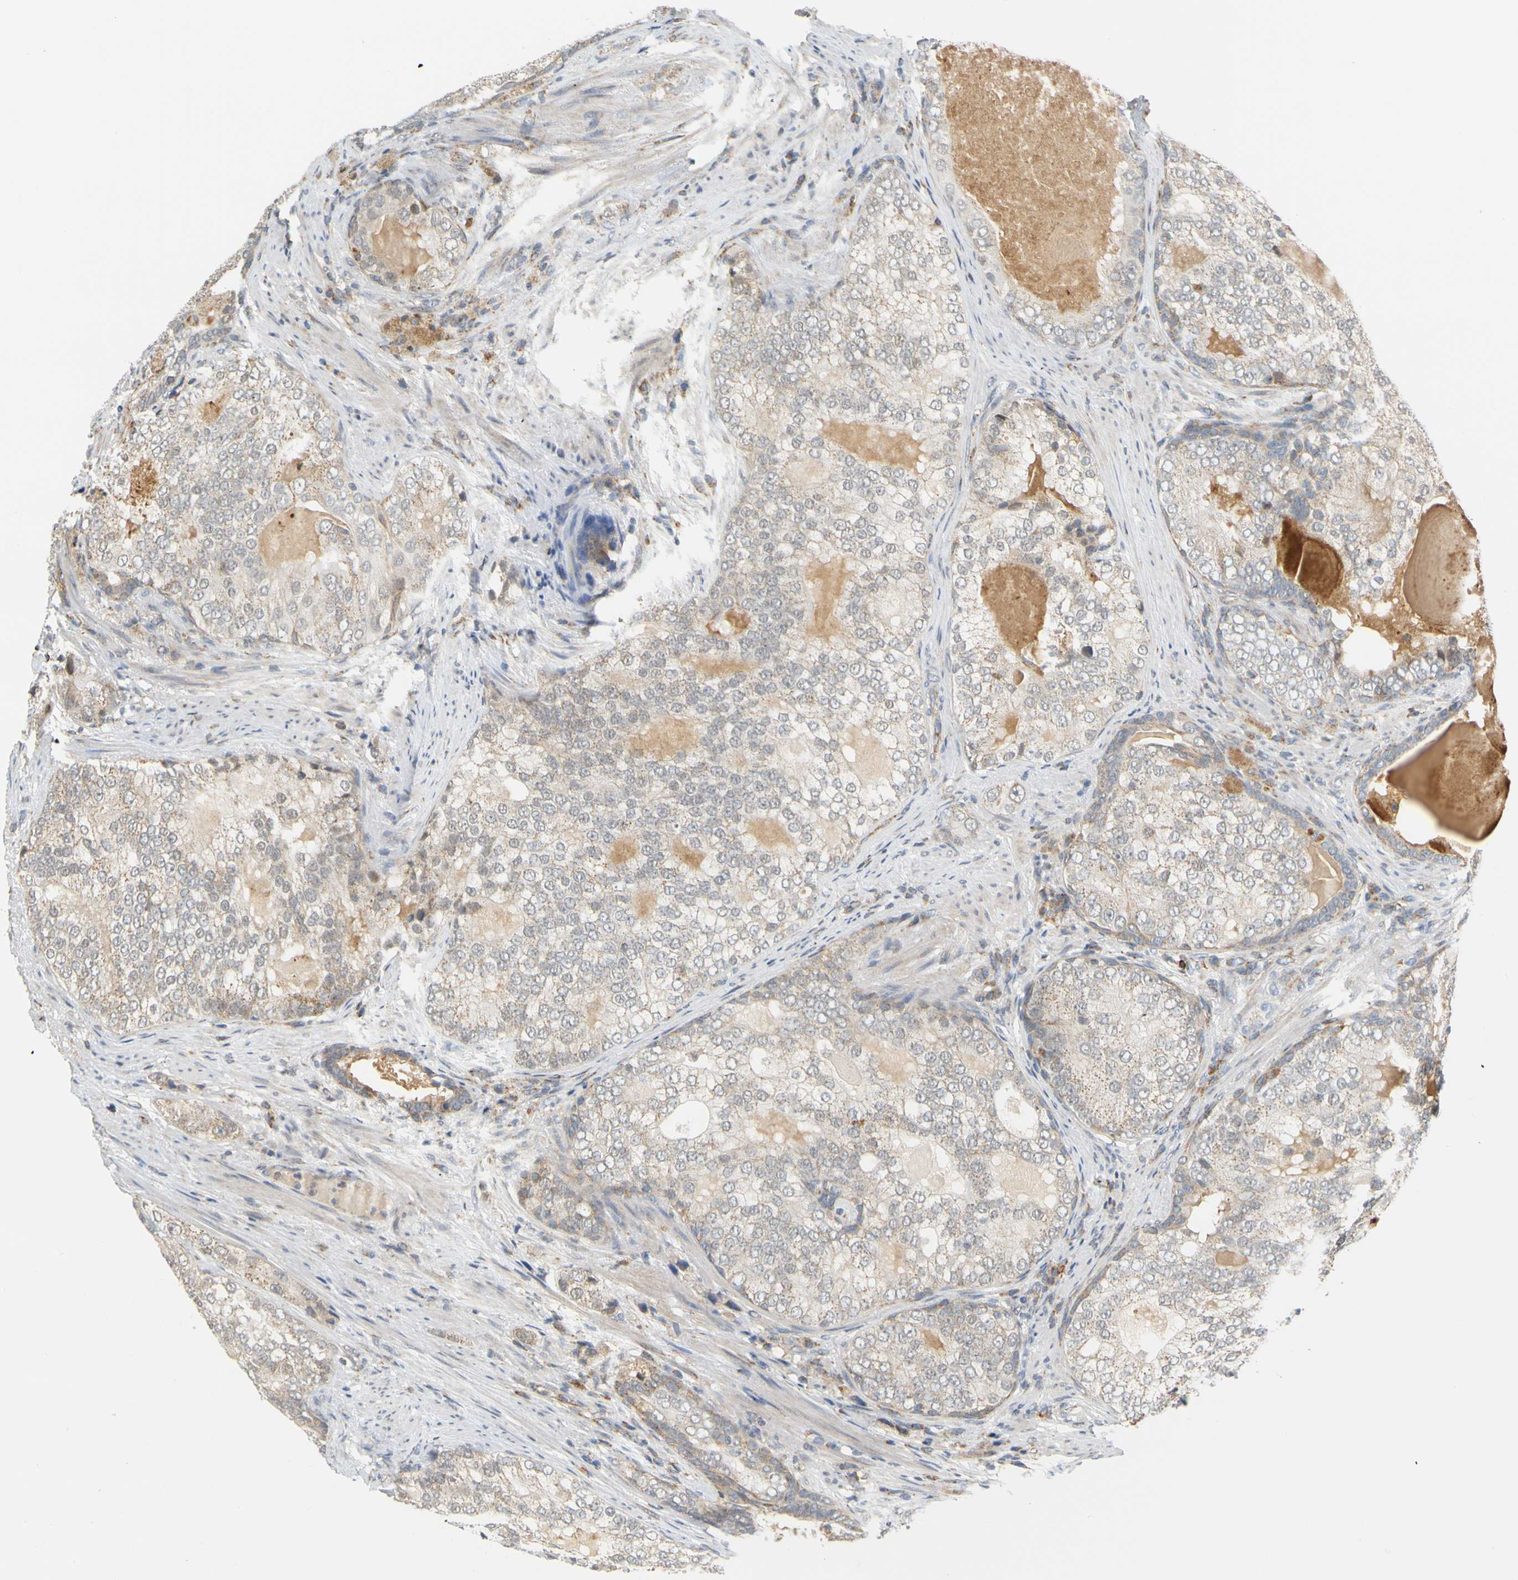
{"staining": {"intensity": "weak", "quantity": "<25%", "location": "cytoplasmic/membranous"}, "tissue": "prostate cancer", "cell_type": "Tumor cells", "image_type": "cancer", "snomed": [{"axis": "morphology", "description": "Adenocarcinoma, High grade"}, {"axis": "topography", "description": "Prostate"}], "caption": "Immunohistochemistry micrograph of human prostate cancer (high-grade adenocarcinoma) stained for a protein (brown), which reveals no expression in tumor cells. (Brightfield microscopy of DAB (3,3'-diaminobenzidine) immunohistochemistry at high magnification).", "gene": "SFXN3", "patient": {"sex": "male", "age": 66}}